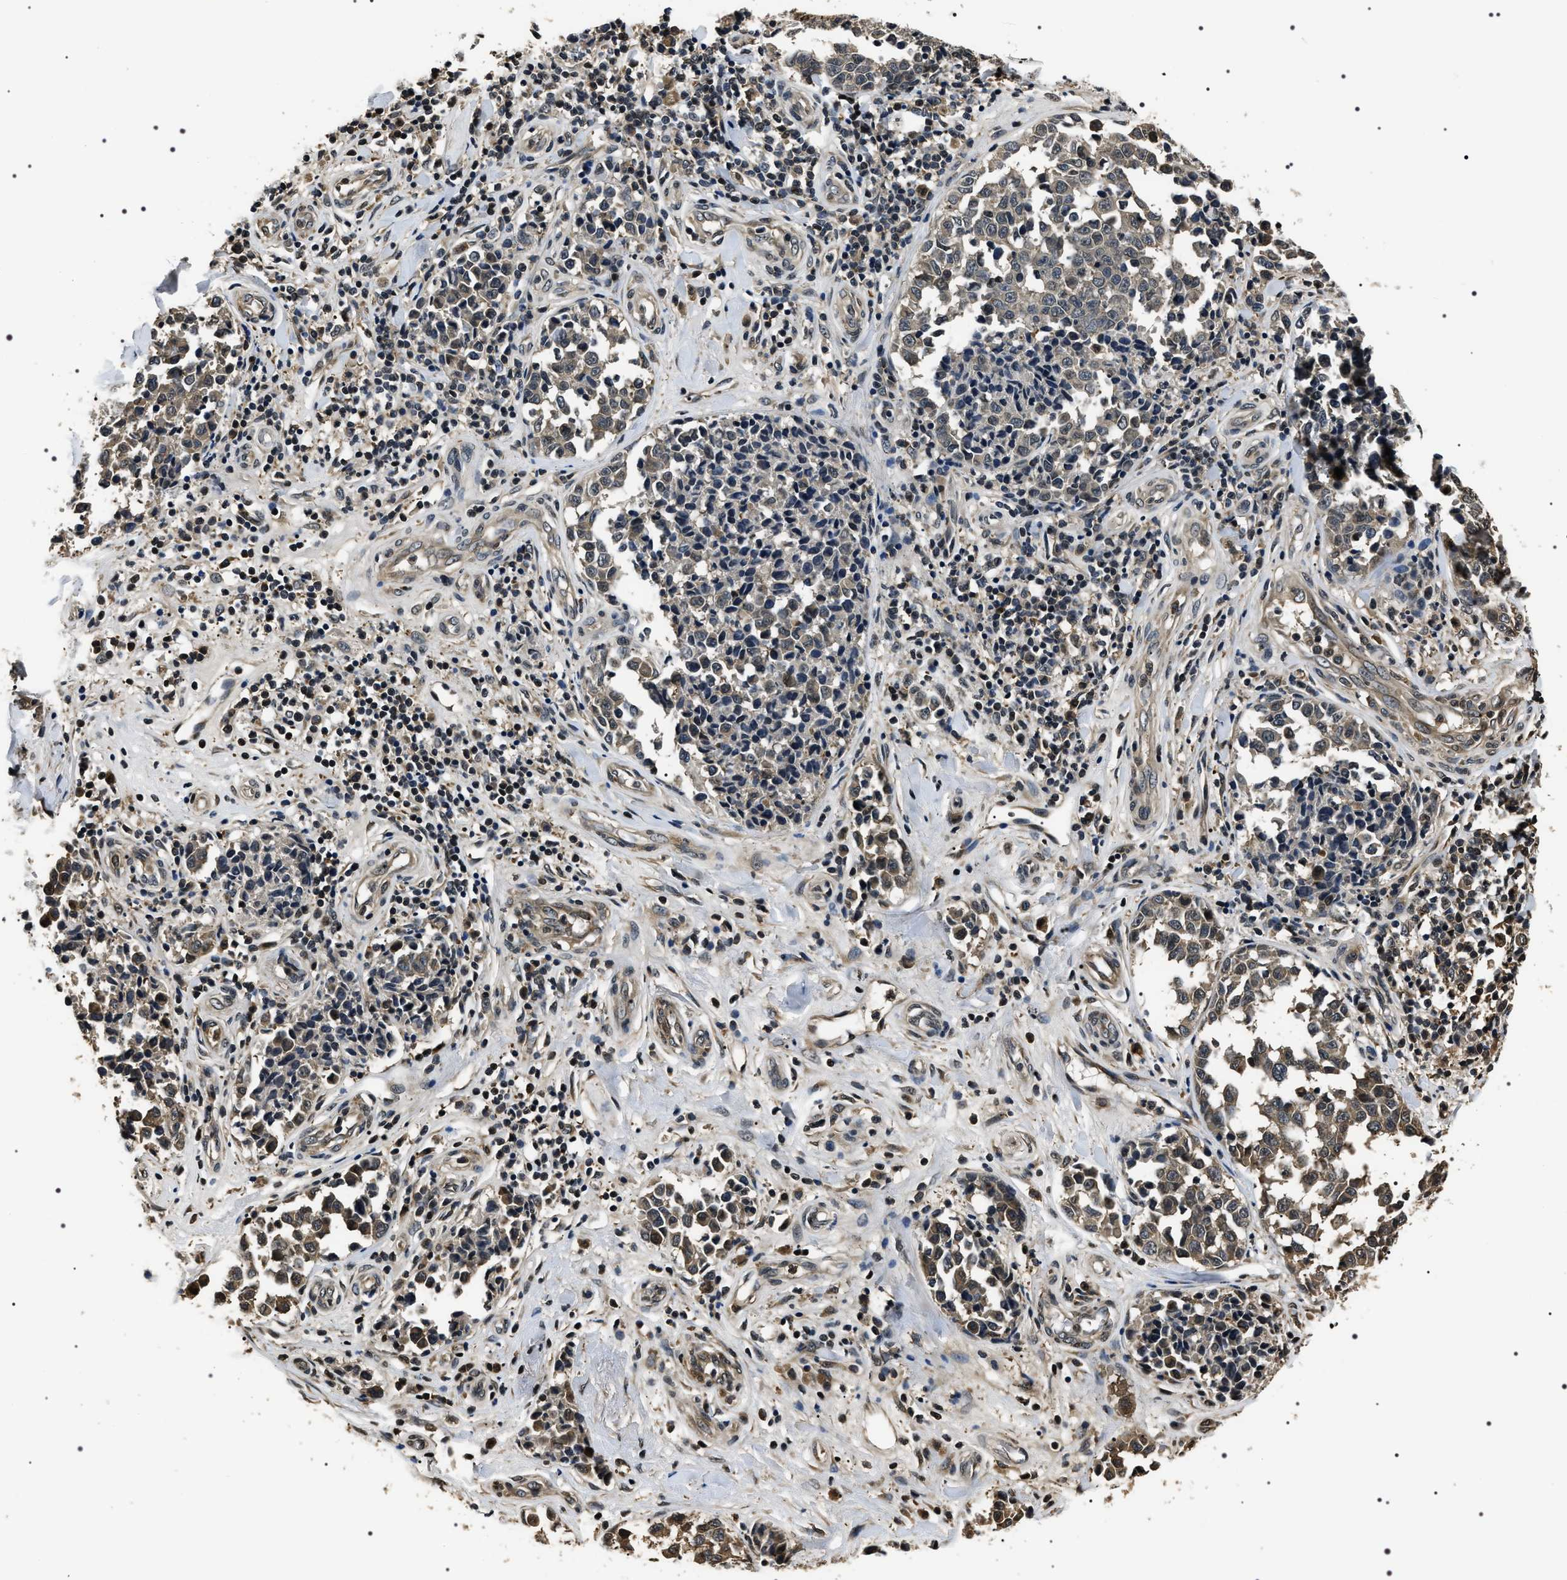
{"staining": {"intensity": "weak", "quantity": "25%-75%", "location": "cytoplasmic/membranous"}, "tissue": "melanoma", "cell_type": "Tumor cells", "image_type": "cancer", "snomed": [{"axis": "morphology", "description": "Malignant melanoma, NOS"}, {"axis": "topography", "description": "Skin"}], "caption": "Brown immunohistochemical staining in human malignant melanoma reveals weak cytoplasmic/membranous staining in about 25%-75% of tumor cells. The staining is performed using DAB brown chromogen to label protein expression. The nuclei are counter-stained blue using hematoxylin.", "gene": "ARHGAP22", "patient": {"sex": "female", "age": 64}}